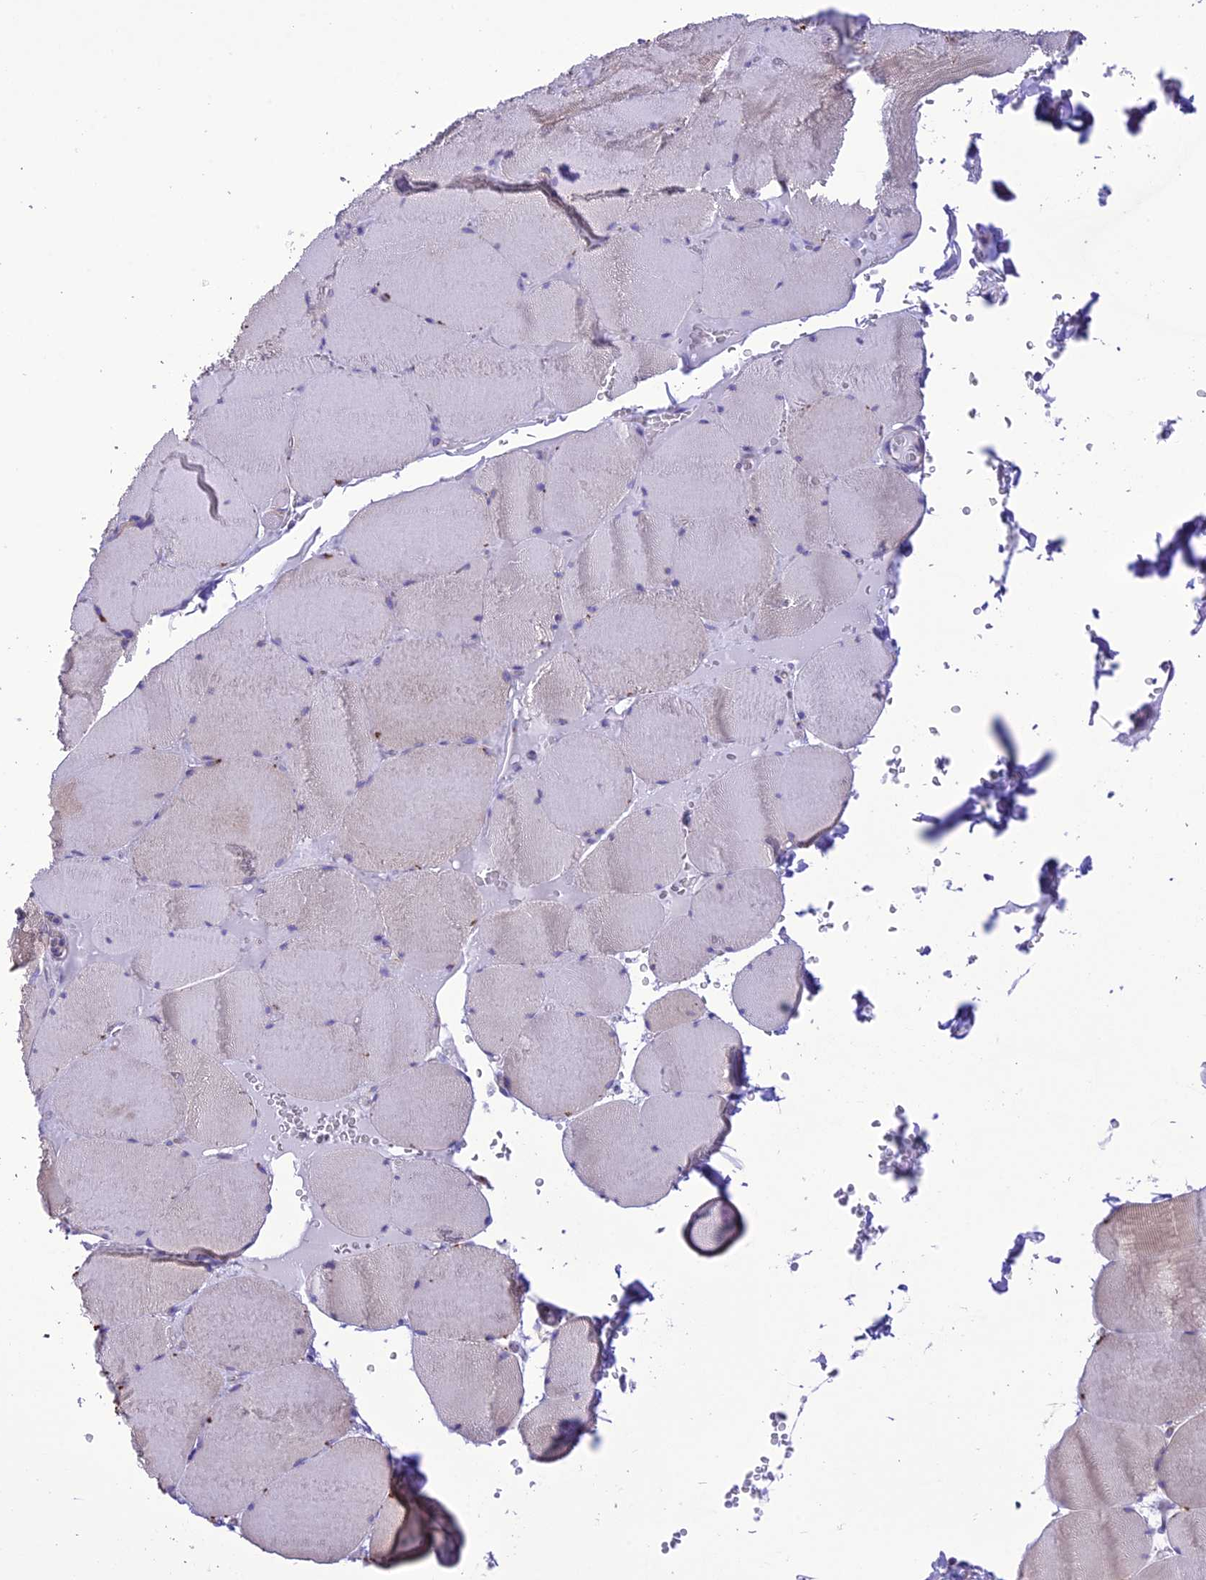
{"staining": {"intensity": "weak", "quantity": "<25%", "location": "cytoplasmic/membranous"}, "tissue": "skeletal muscle", "cell_type": "Myocytes", "image_type": "normal", "snomed": [{"axis": "morphology", "description": "Normal tissue, NOS"}, {"axis": "topography", "description": "Skeletal muscle"}, {"axis": "topography", "description": "Head-Neck"}], "caption": "The IHC image has no significant staining in myocytes of skeletal muscle.", "gene": "MAP3K12", "patient": {"sex": "male", "age": 66}}